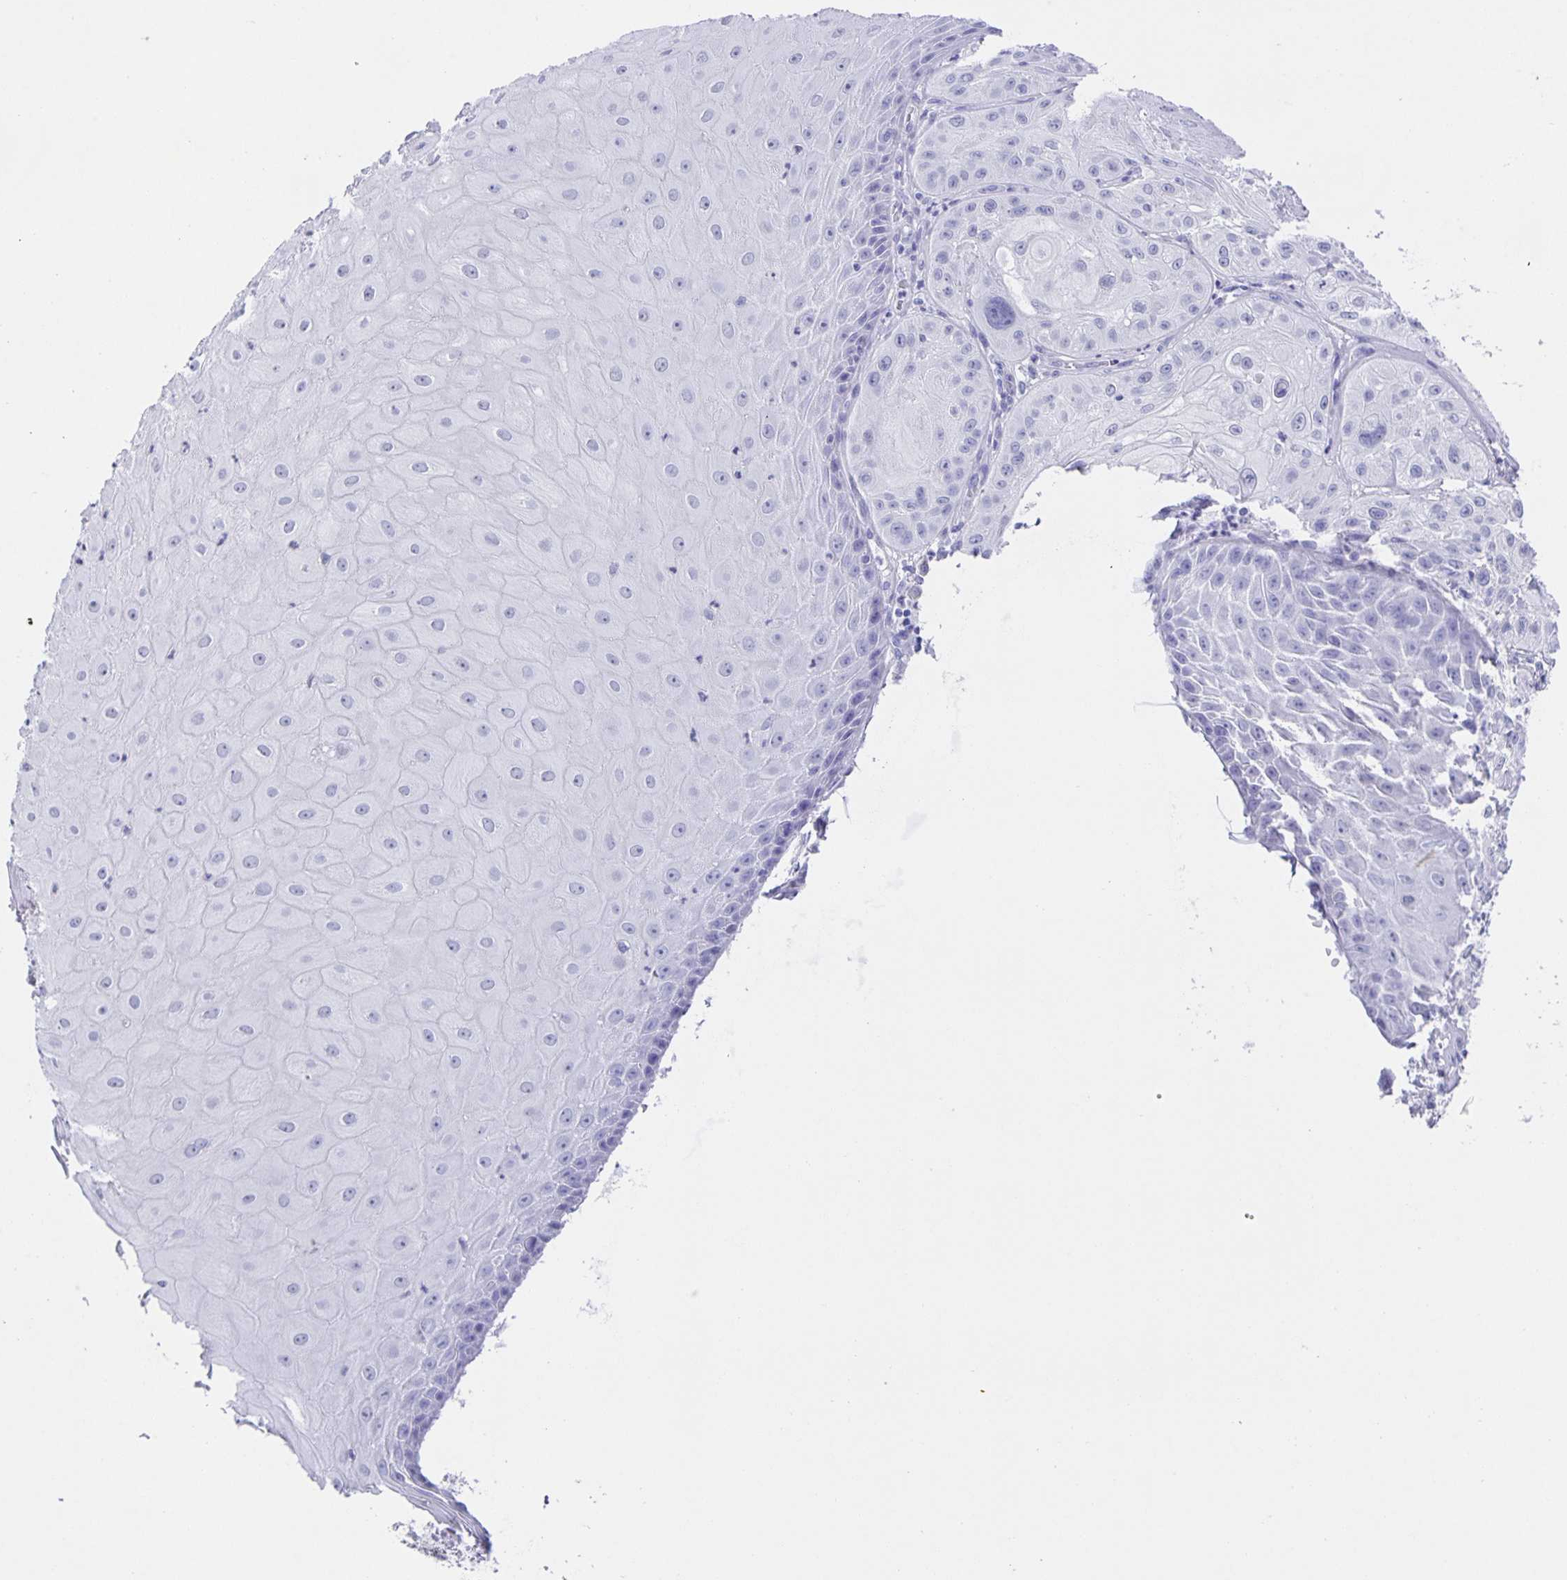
{"staining": {"intensity": "negative", "quantity": "none", "location": "none"}, "tissue": "skin cancer", "cell_type": "Tumor cells", "image_type": "cancer", "snomed": [{"axis": "morphology", "description": "Squamous cell carcinoma, NOS"}, {"axis": "topography", "description": "Skin"}], "caption": "Tumor cells are negative for brown protein staining in skin cancer.", "gene": "GUCA2A", "patient": {"sex": "male", "age": 85}}